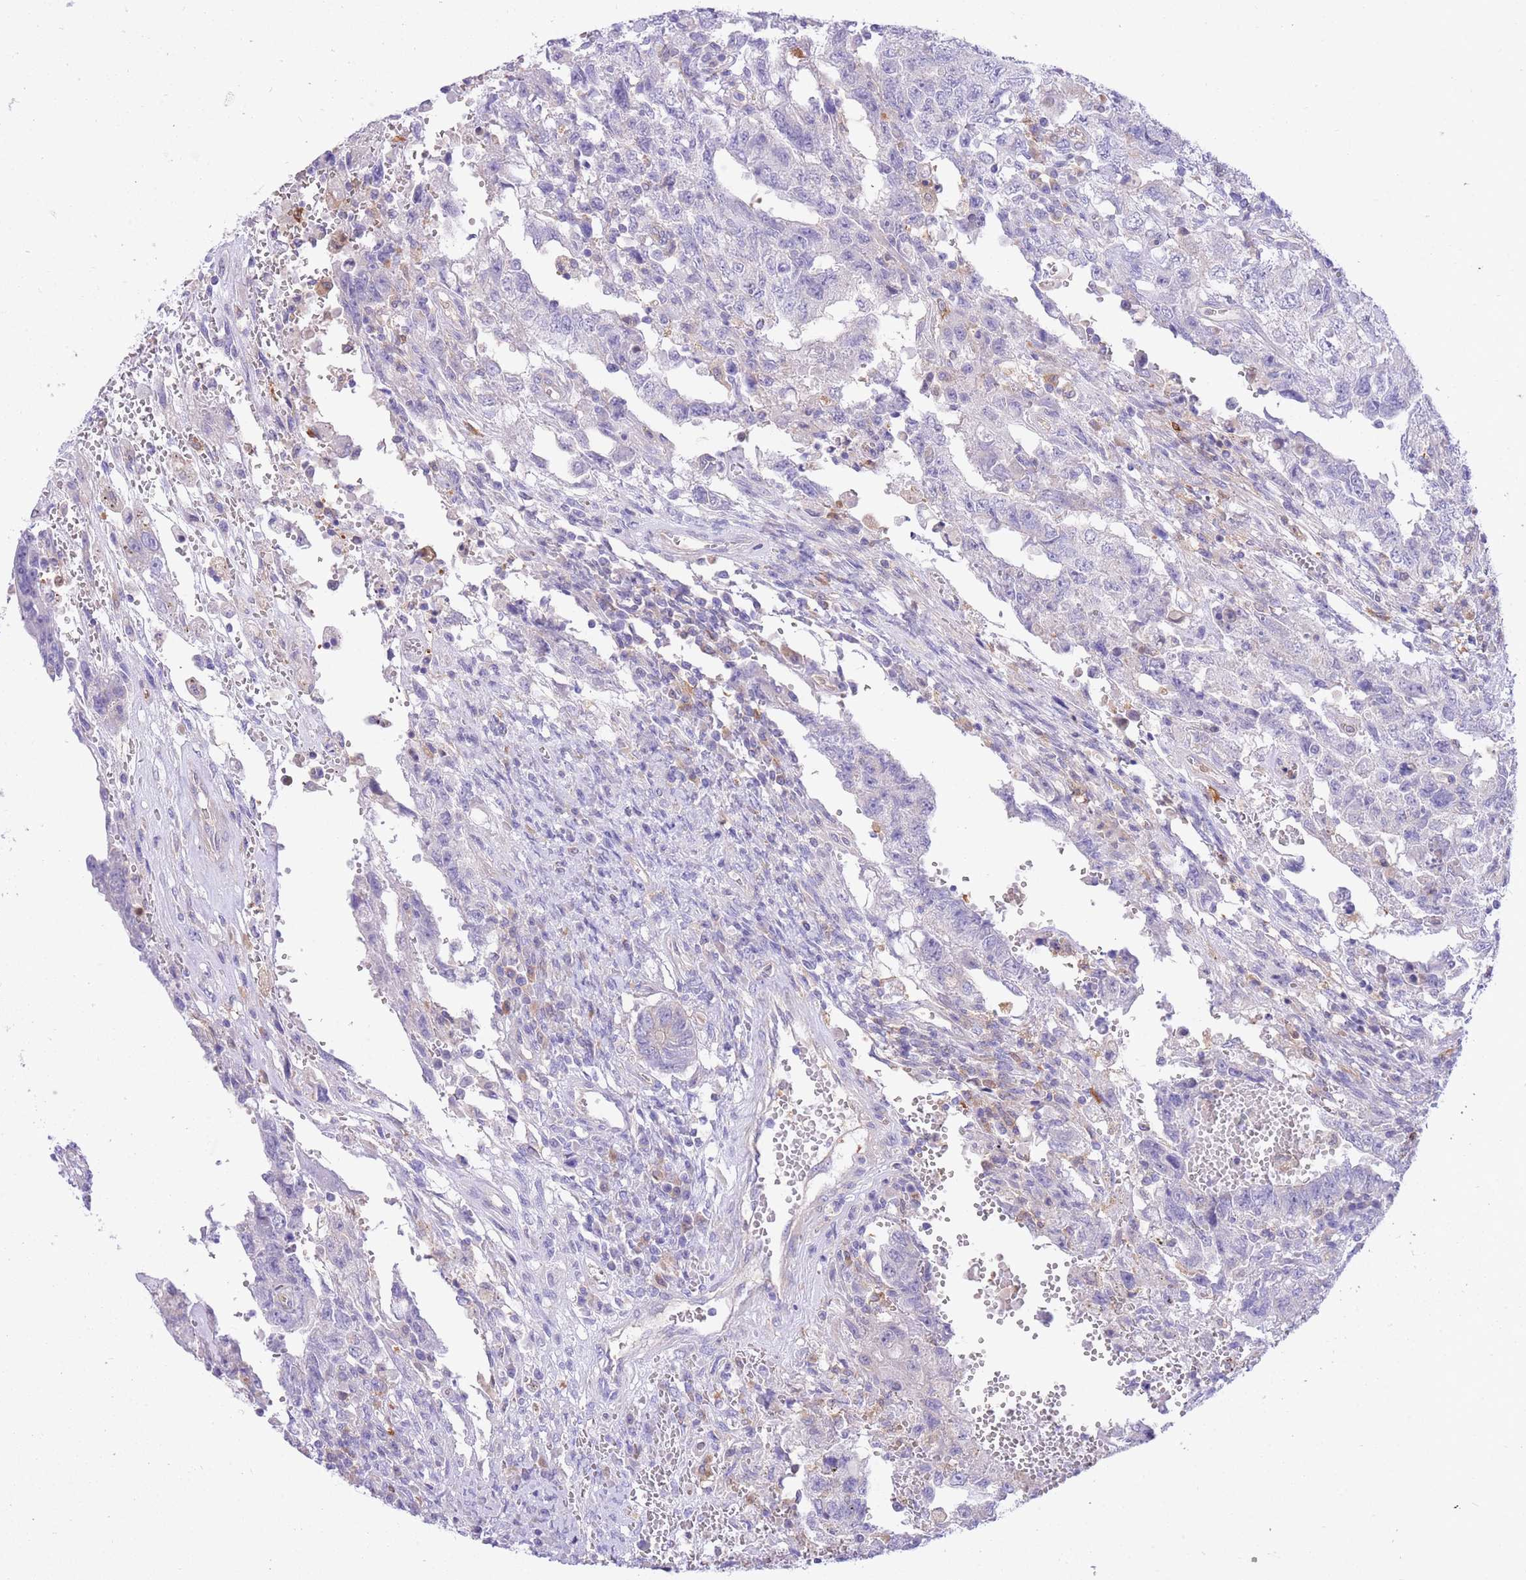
{"staining": {"intensity": "negative", "quantity": "none", "location": "none"}, "tissue": "testis cancer", "cell_type": "Tumor cells", "image_type": "cancer", "snomed": [{"axis": "morphology", "description": "Carcinoma, Embryonal, NOS"}, {"axis": "topography", "description": "Testis"}], "caption": "Tumor cells show no significant expression in testis cancer (embryonal carcinoma).", "gene": "NAMPT", "patient": {"sex": "male", "age": 26}}